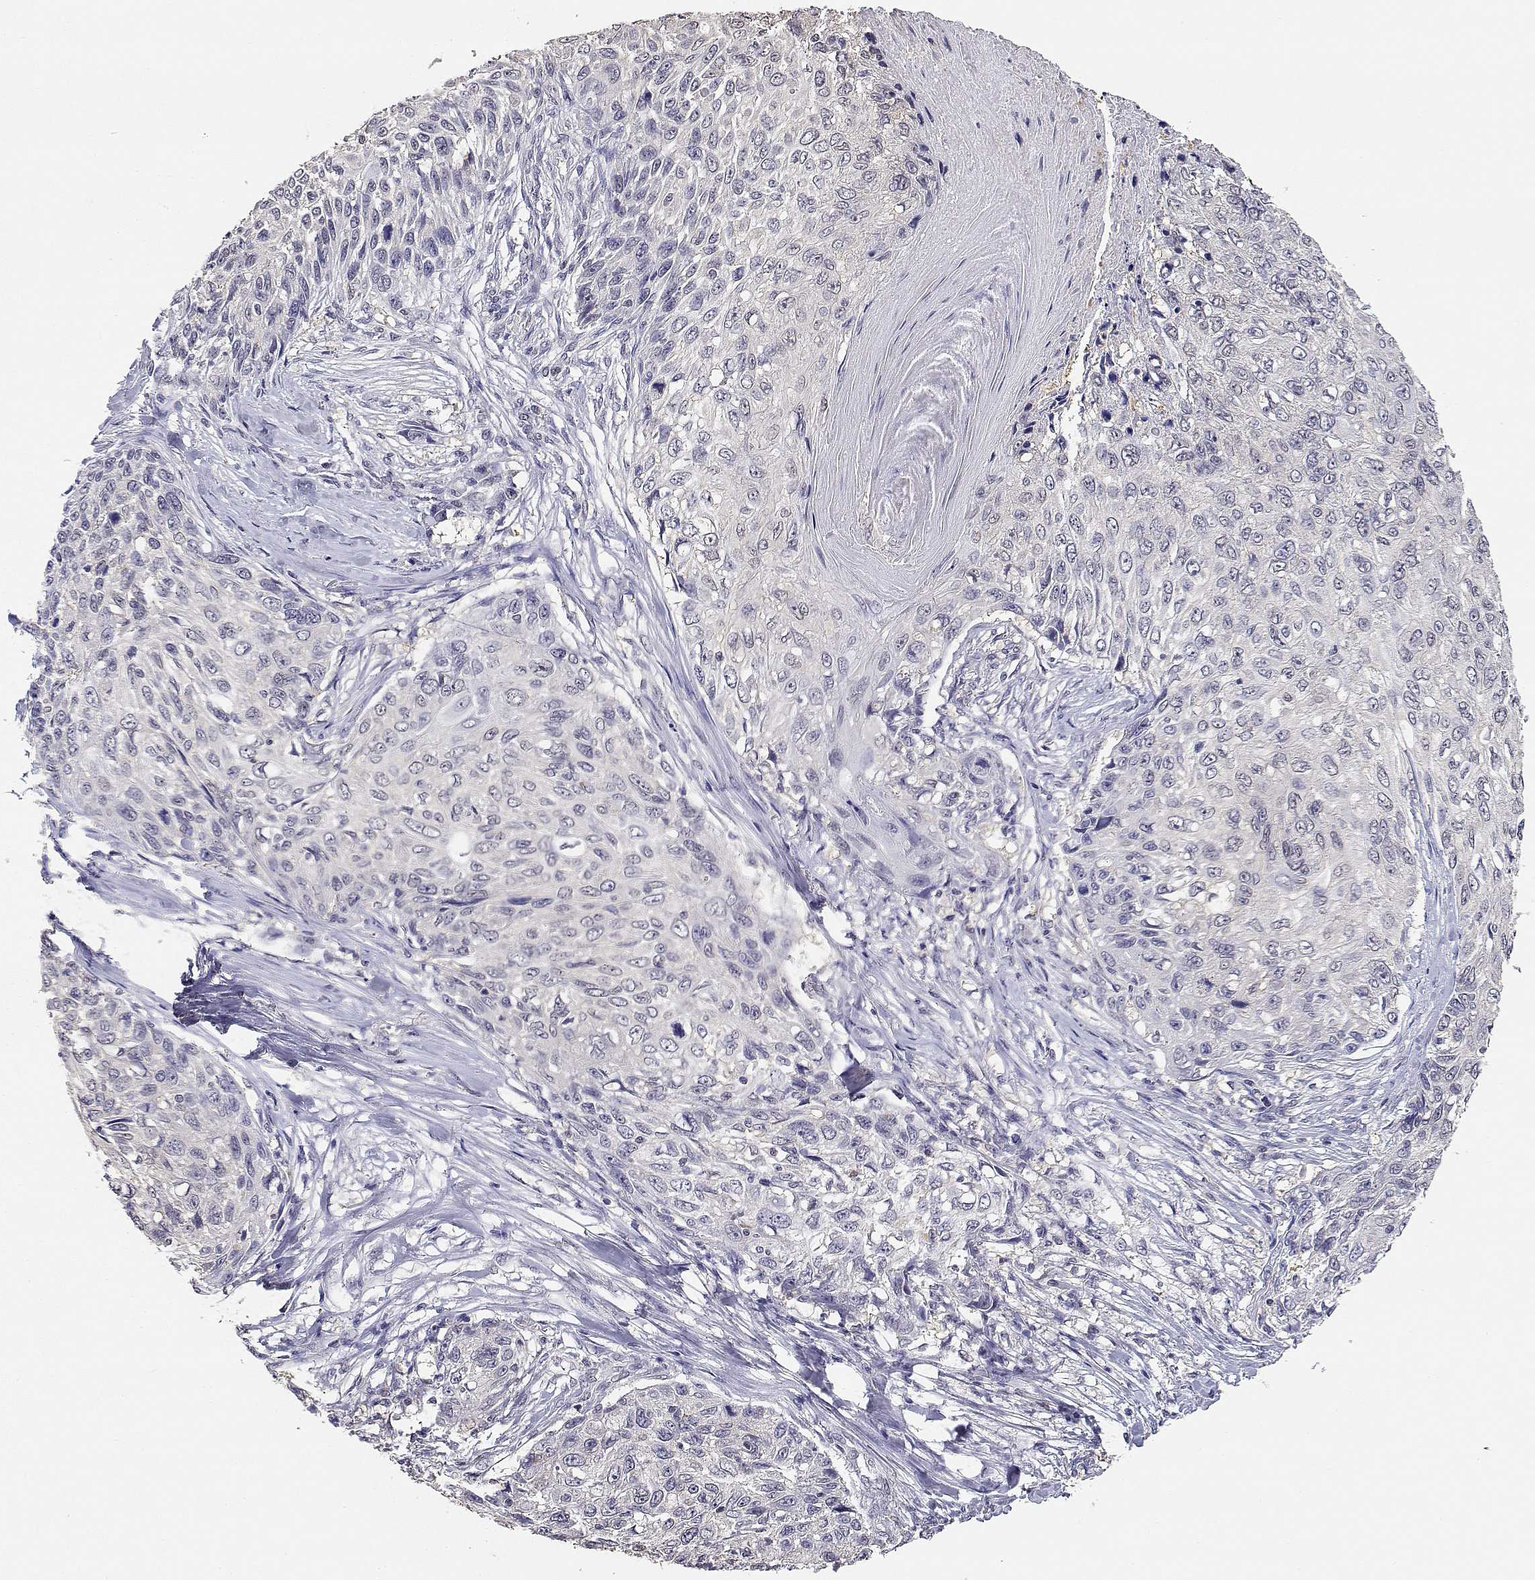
{"staining": {"intensity": "negative", "quantity": "none", "location": "none"}, "tissue": "skin cancer", "cell_type": "Tumor cells", "image_type": "cancer", "snomed": [{"axis": "morphology", "description": "Squamous cell carcinoma, NOS"}, {"axis": "topography", "description": "Skin"}], "caption": "Immunohistochemical staining of human skin cancer (squamous cell carcinoma) shows no significant positivity in tumor cells. (DAB immunohistochemistry (IHC) with hematoxylin counter stain).", "gene": "ADA", "patient": {"sex": "male", "age": 92}}